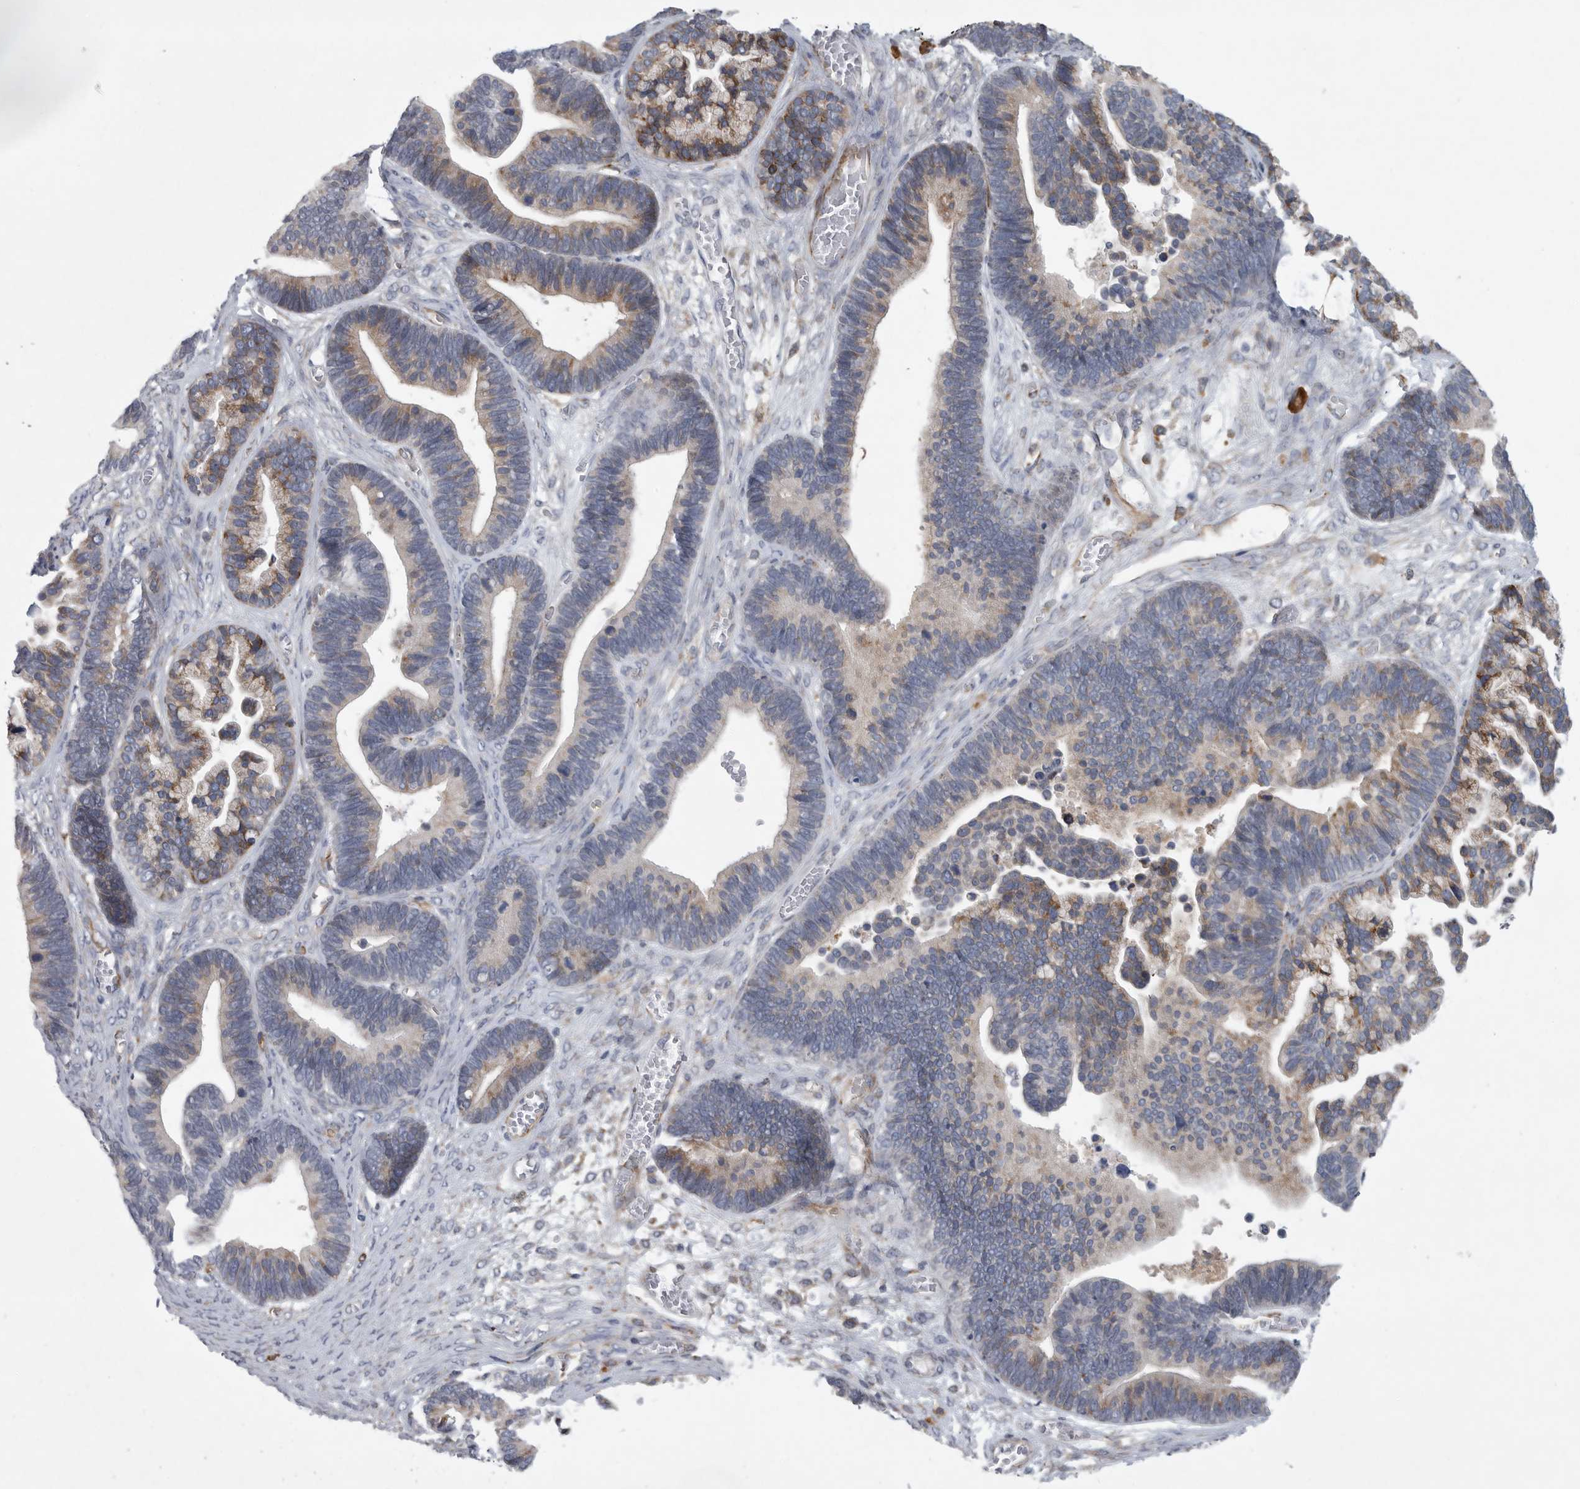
{"staining": {"intensity": "moderate", "quantity": "<25%", "location": "cytoplasmic/membranous"}, "tissue": "ovarian cancer", "cell_type": "Tumor cells", "image_type": "cancer", "snomed": [{"axis": "morphology", "description": "Cystadenocarcinoma, serous, NOS"}, {"axis": "topography", "description": "Ovary"}], "caption": "DAB (3,3'-diaminobenzidine) immunohistochemical staining of ovarian serous cystadenocarcinoma demonstrates moderate cytoplasmic/membranous protein positivity in about <25% of tumor cells. The staining was performed using DAB to visualize the protein expression in brown, while the nuclei were stained in blue with hematoxylin (Magnification: 20x).", "gene": "MINPP1", "patient": {"sex": "female", "age": 56}}